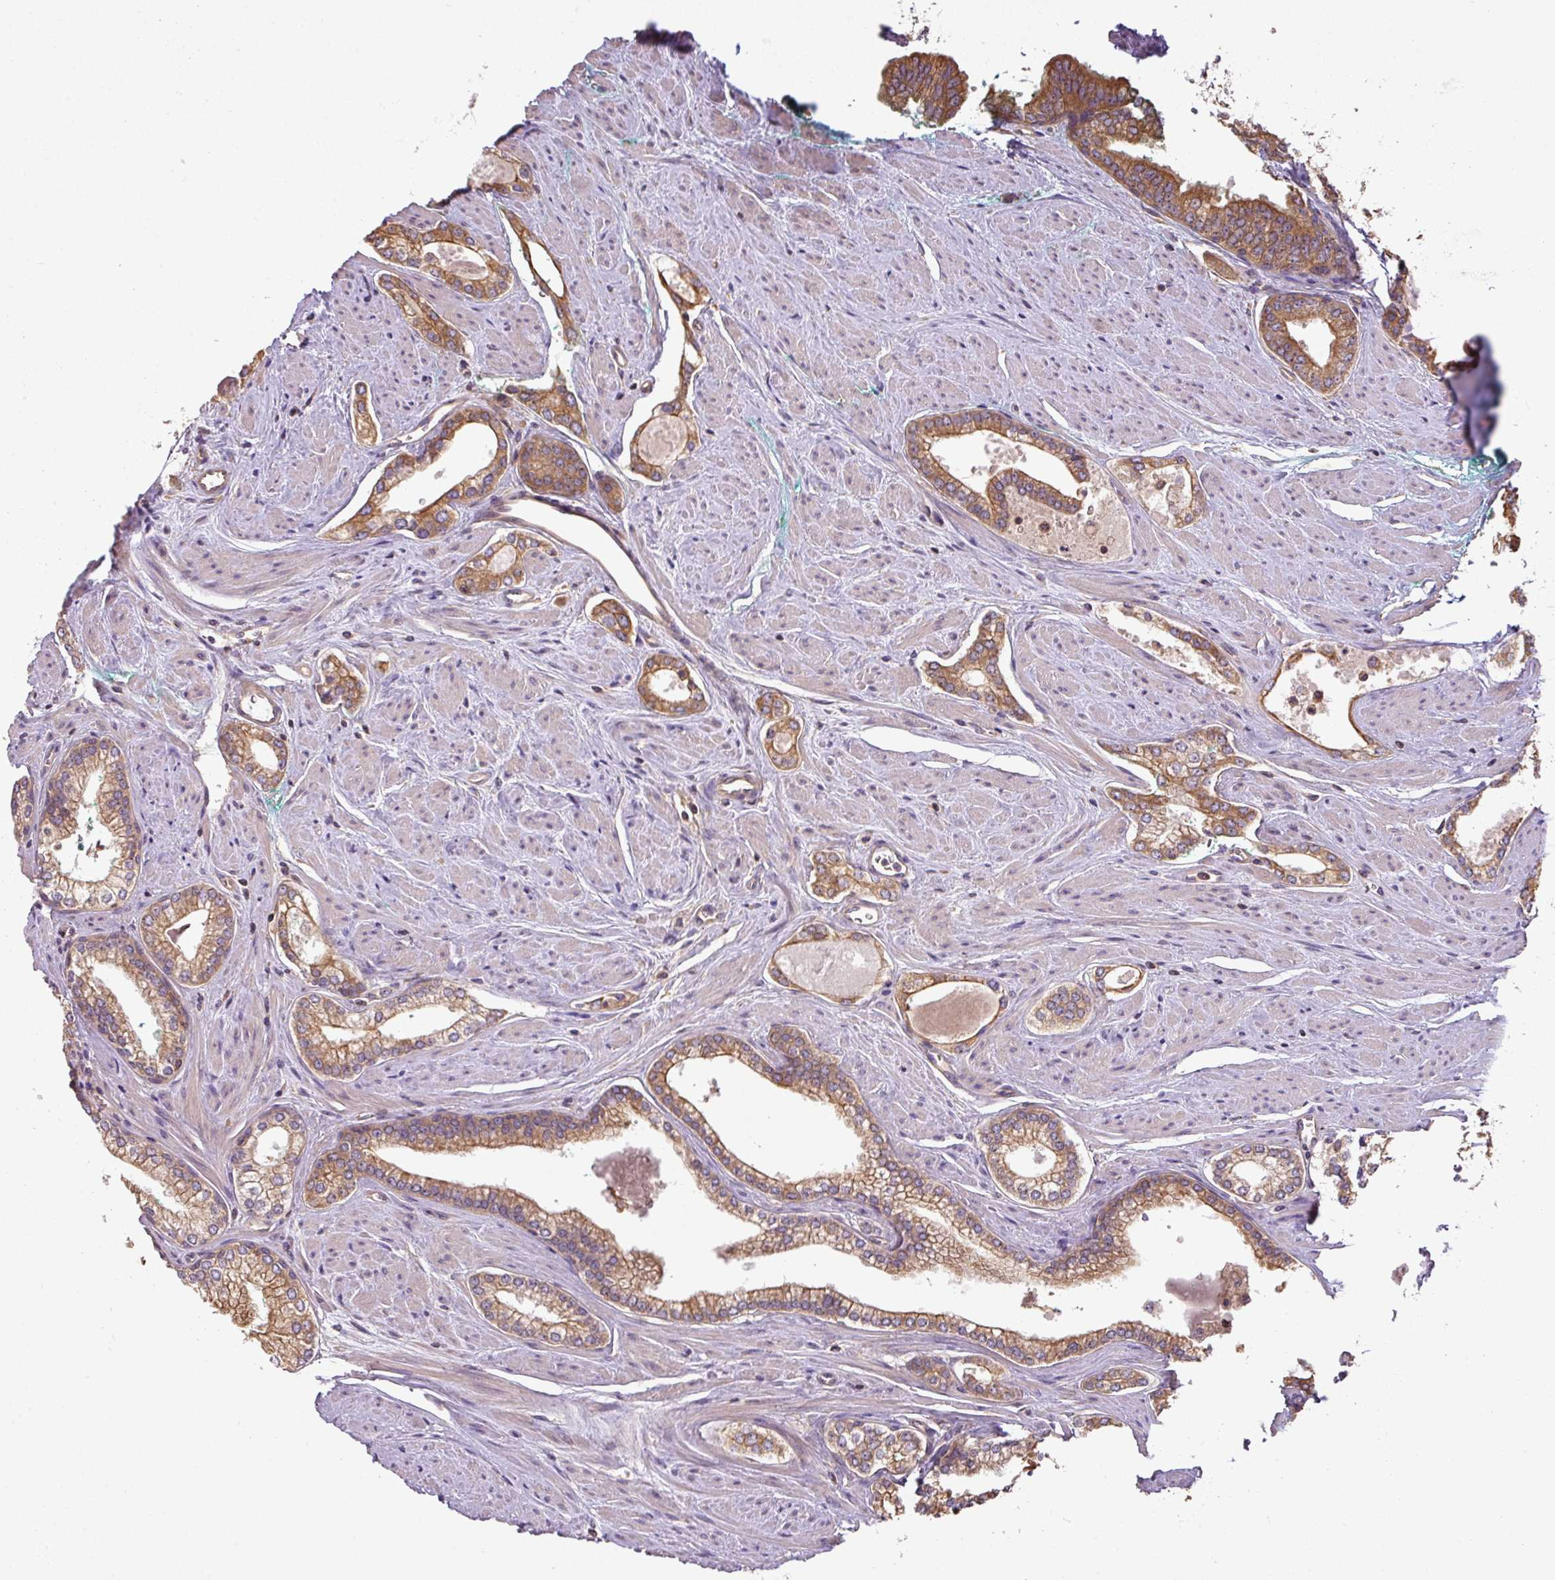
{"staining": {"intensity": "moderate", "quantity": ">75%", "location": "cytoplasmic/membranous"}, "tissue": "prostate cancer", "cell_type": "Tumor cells", "image_type": "cancer", "snomed": [{"axis": "morphology", "description": "Adenocarcinoma, Low grade"}, {"axis": "topography", "description": "Prostate and seminal vesicle, NOS"}], "caption": "Prostate adenocarcinoma (low-grade) stained with a brown dye reveals moderate cytoplasmic/membranous positive expression in about >75% of tumor cells.", "gene": "VENTX", "patient": {"sex": "male", "age": 60}}